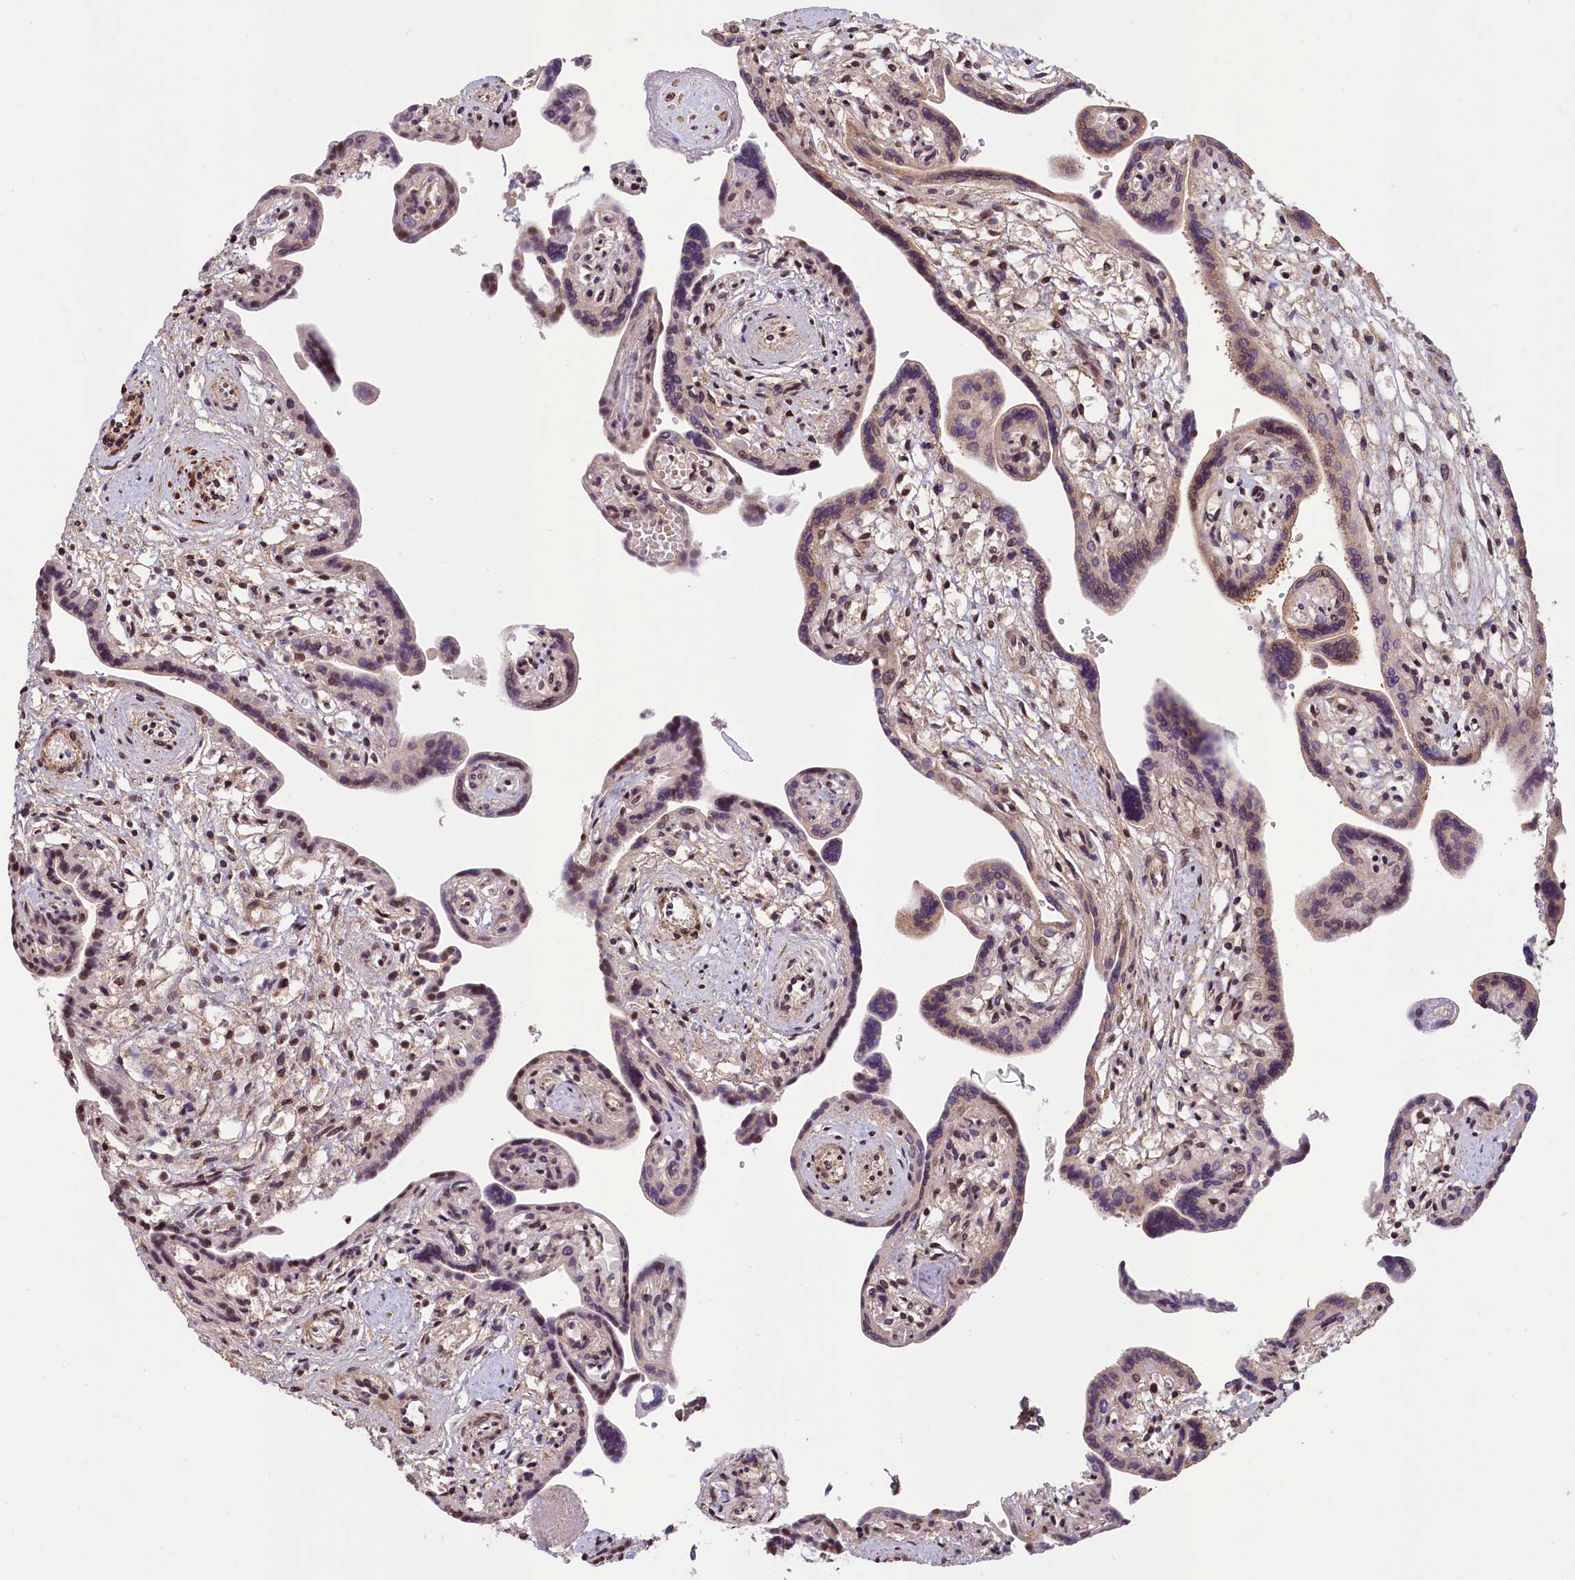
{"staining": {"intensity": "moderate", "quantity": "<25%", "location": "cytoplasmic/membranous,nuclear"}, "tissue": "placenta", "cell_type": "Trophoblastic cells", "image_type": "normal", "snomed": [{"axis": "morphology", "description": "Normal tissue, NOS"}, {"axis": "topography", "description": "Placenta"}], "caption": "DAB immunohistochemical staining of normal placenta exhibits moderate cytoplasmic/membranous,nuclear protein positivity in about <25% of trophoblastic cells.", "gene": "ZNF2", "patient": {"sex": "female", "age": 37}}